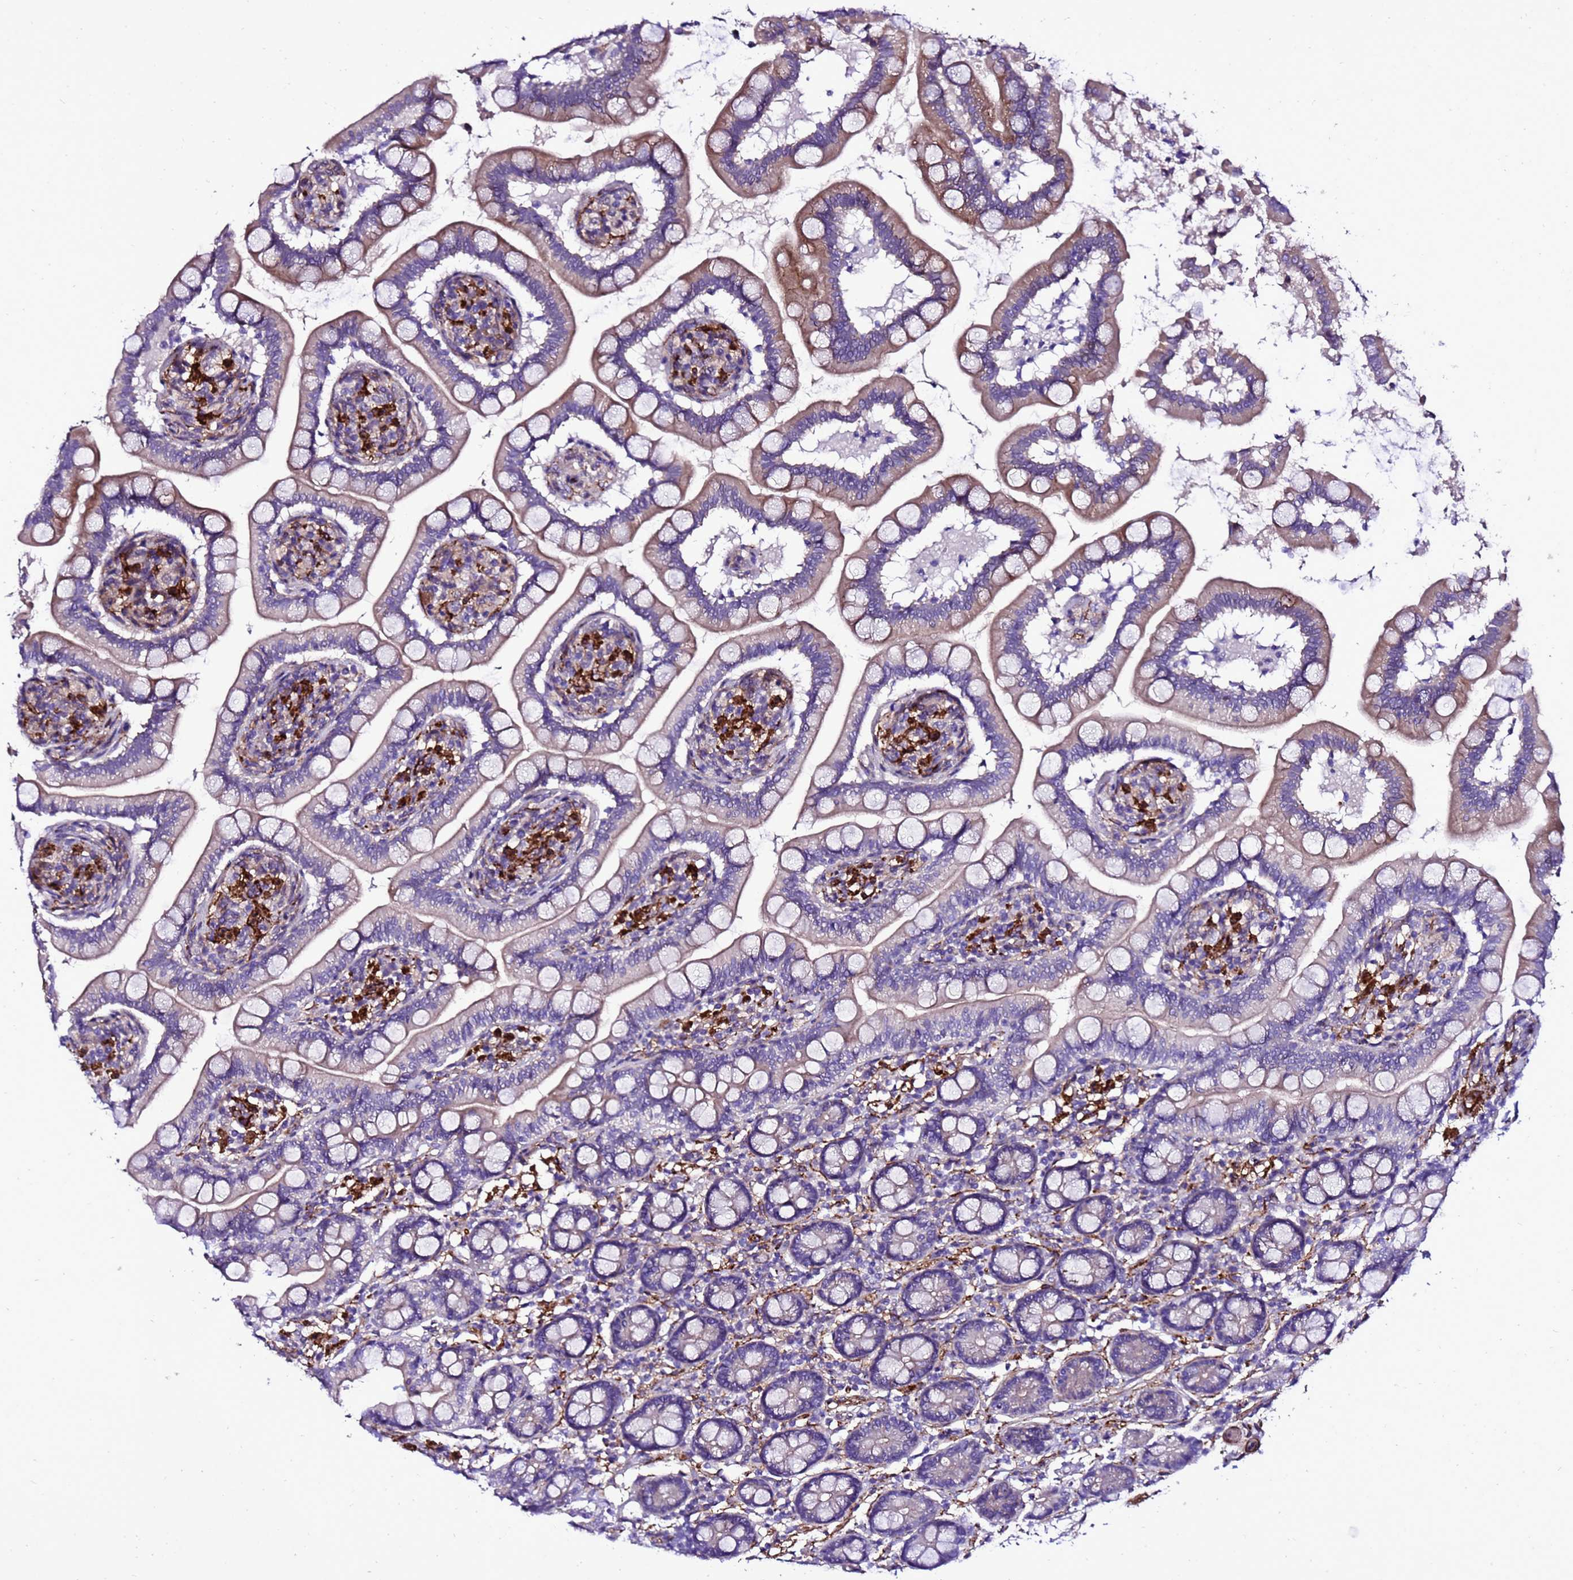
{"staining": {"intensity": "moderate", "quantity": "<25%", "location": "cytoplasmic/membranous"}, "tissue": "small intestine", "cell_type": "Glandular cells", "image_type": "normal", "snomed": [{"axis": "morphology", "description": "Normal tissue, NOS"}, {"axis": "topography", "description": "Small intestine"}], "caption": "An immunohistochemistry micrograph of normal tissue is shown. Protein staining in brown labels moderate cytoplasmic/membranous positivity in small intestine within glandular cells. The protein of interest is stained brown, and the nuclei are stained in blue (DAB IHC with brightfield microscopy, high magnification).", "gene": "GZF1", "patient": {"sex": "female", "age": 64}}